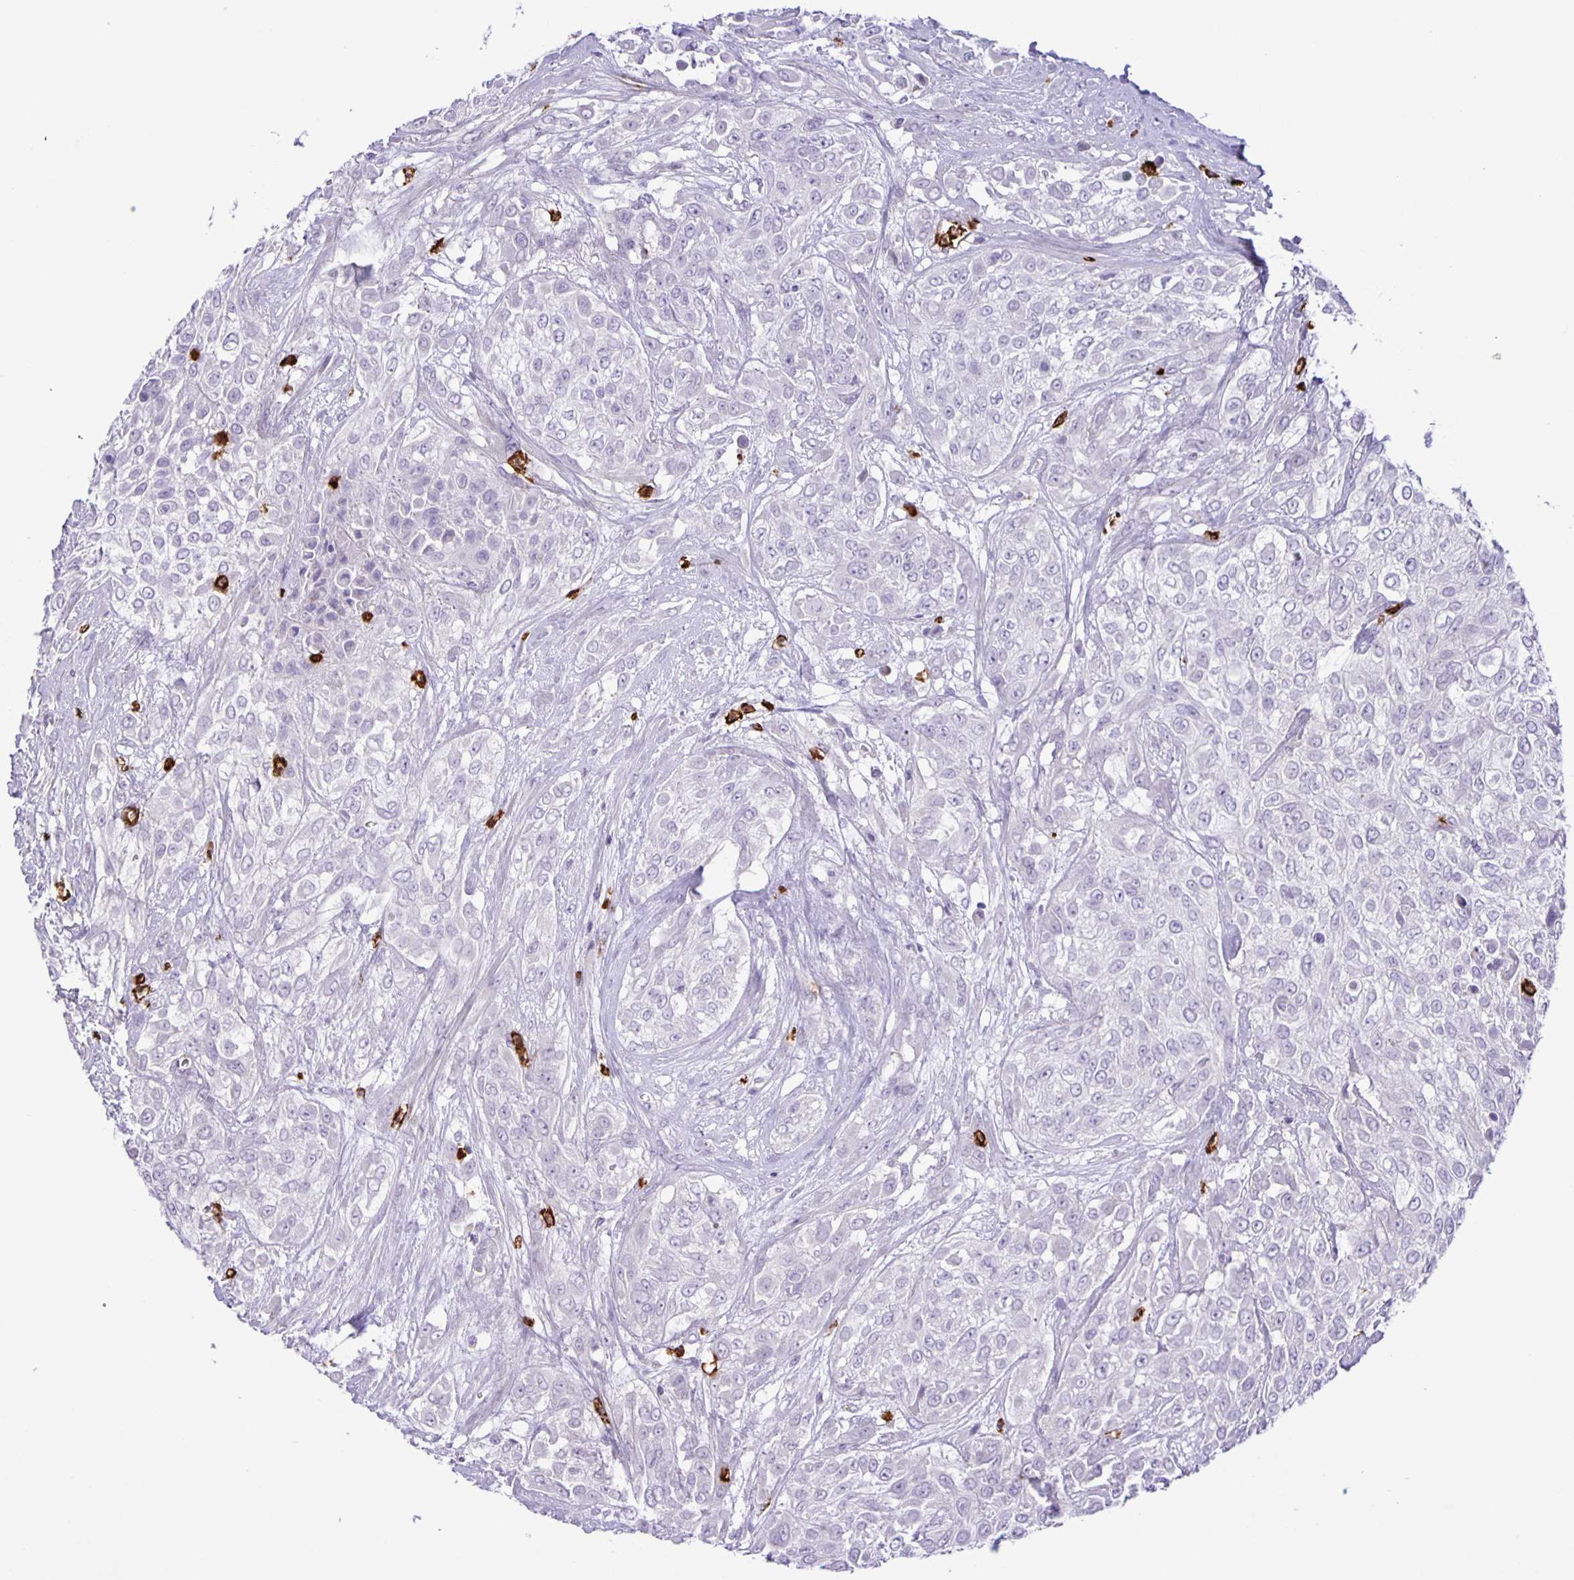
{"staining": {"intensity": "negative", "quantity": "none", "location": "none"}, "tissue": "urothelial cancer", "cell_type": "Tumor cells", "image_type": "cancer", "snomed": [{"axis": "morphology", "description": "Urothelial carcinoma, High grade"}, {"axis": "topography", "description": "Urinary bladder"}], "caption": "Immunohistochemistry of high-grade urothelial carcinoma reveals no positivity in tumor cells.", "gene": "ADCK1", "patient": {"sex": "male", "age": 57}}